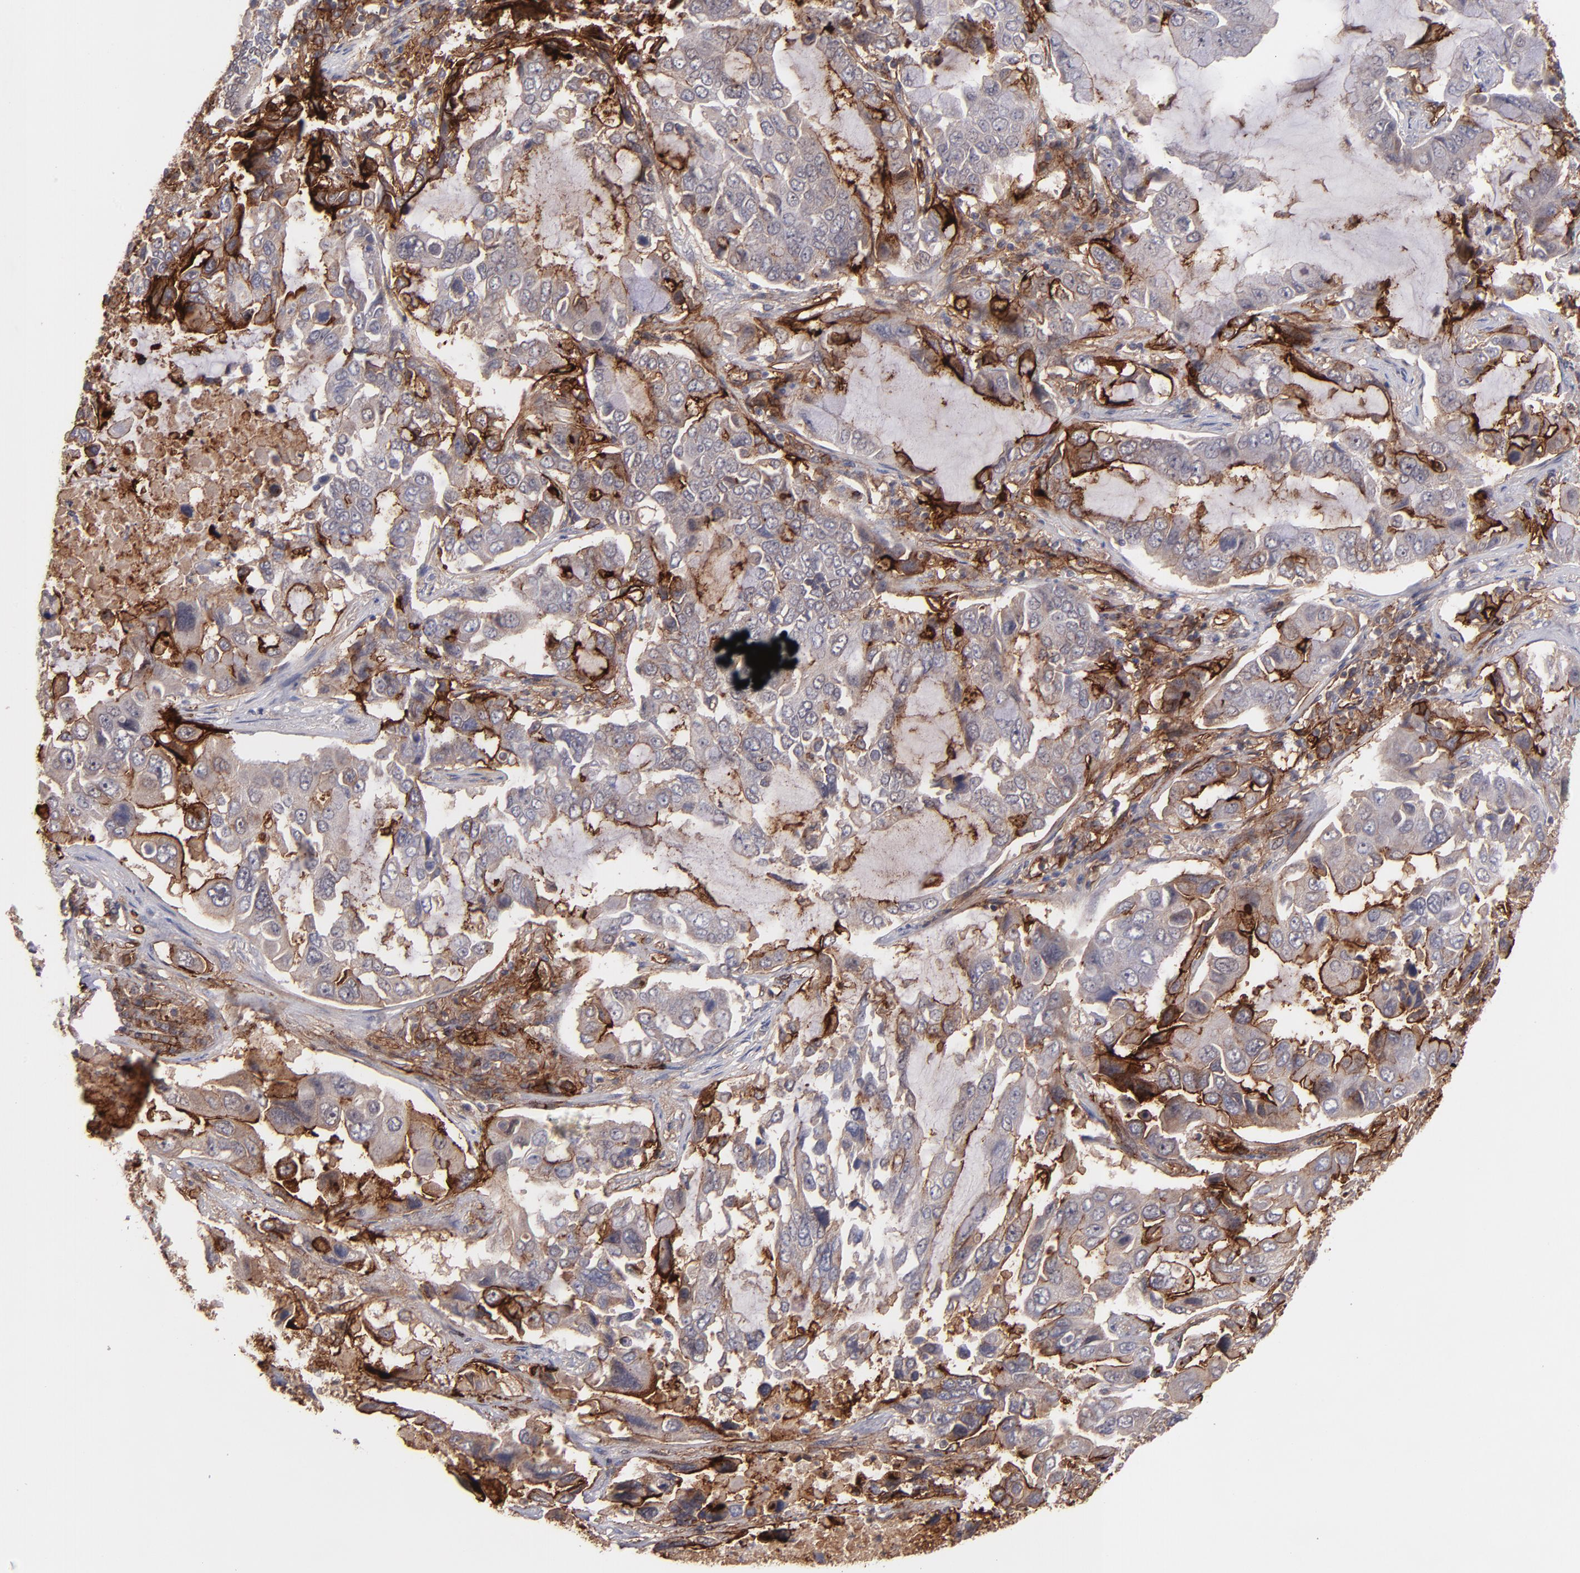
{"staining": {"intensity": "strong", "quantity": "25%-75%", "location": "cytoplasmic/membranous"}, "tissue": "lung cancer", "cell_type": "Tumor cells", "image_type": "cancer", "snomed": [{"axis": "morphology", "description": "Adenocarcinoma, NOS"}, {"axis": "topography", "description": "Lung"}], "caption": "Protein staining displays strong cytoplasmic/membranous staining in approximately 25%-75% of tumor cells in adenocarcinoma (lung).", "gene": "ICAM1", "patient": {"sex": "male", "age": 64}}